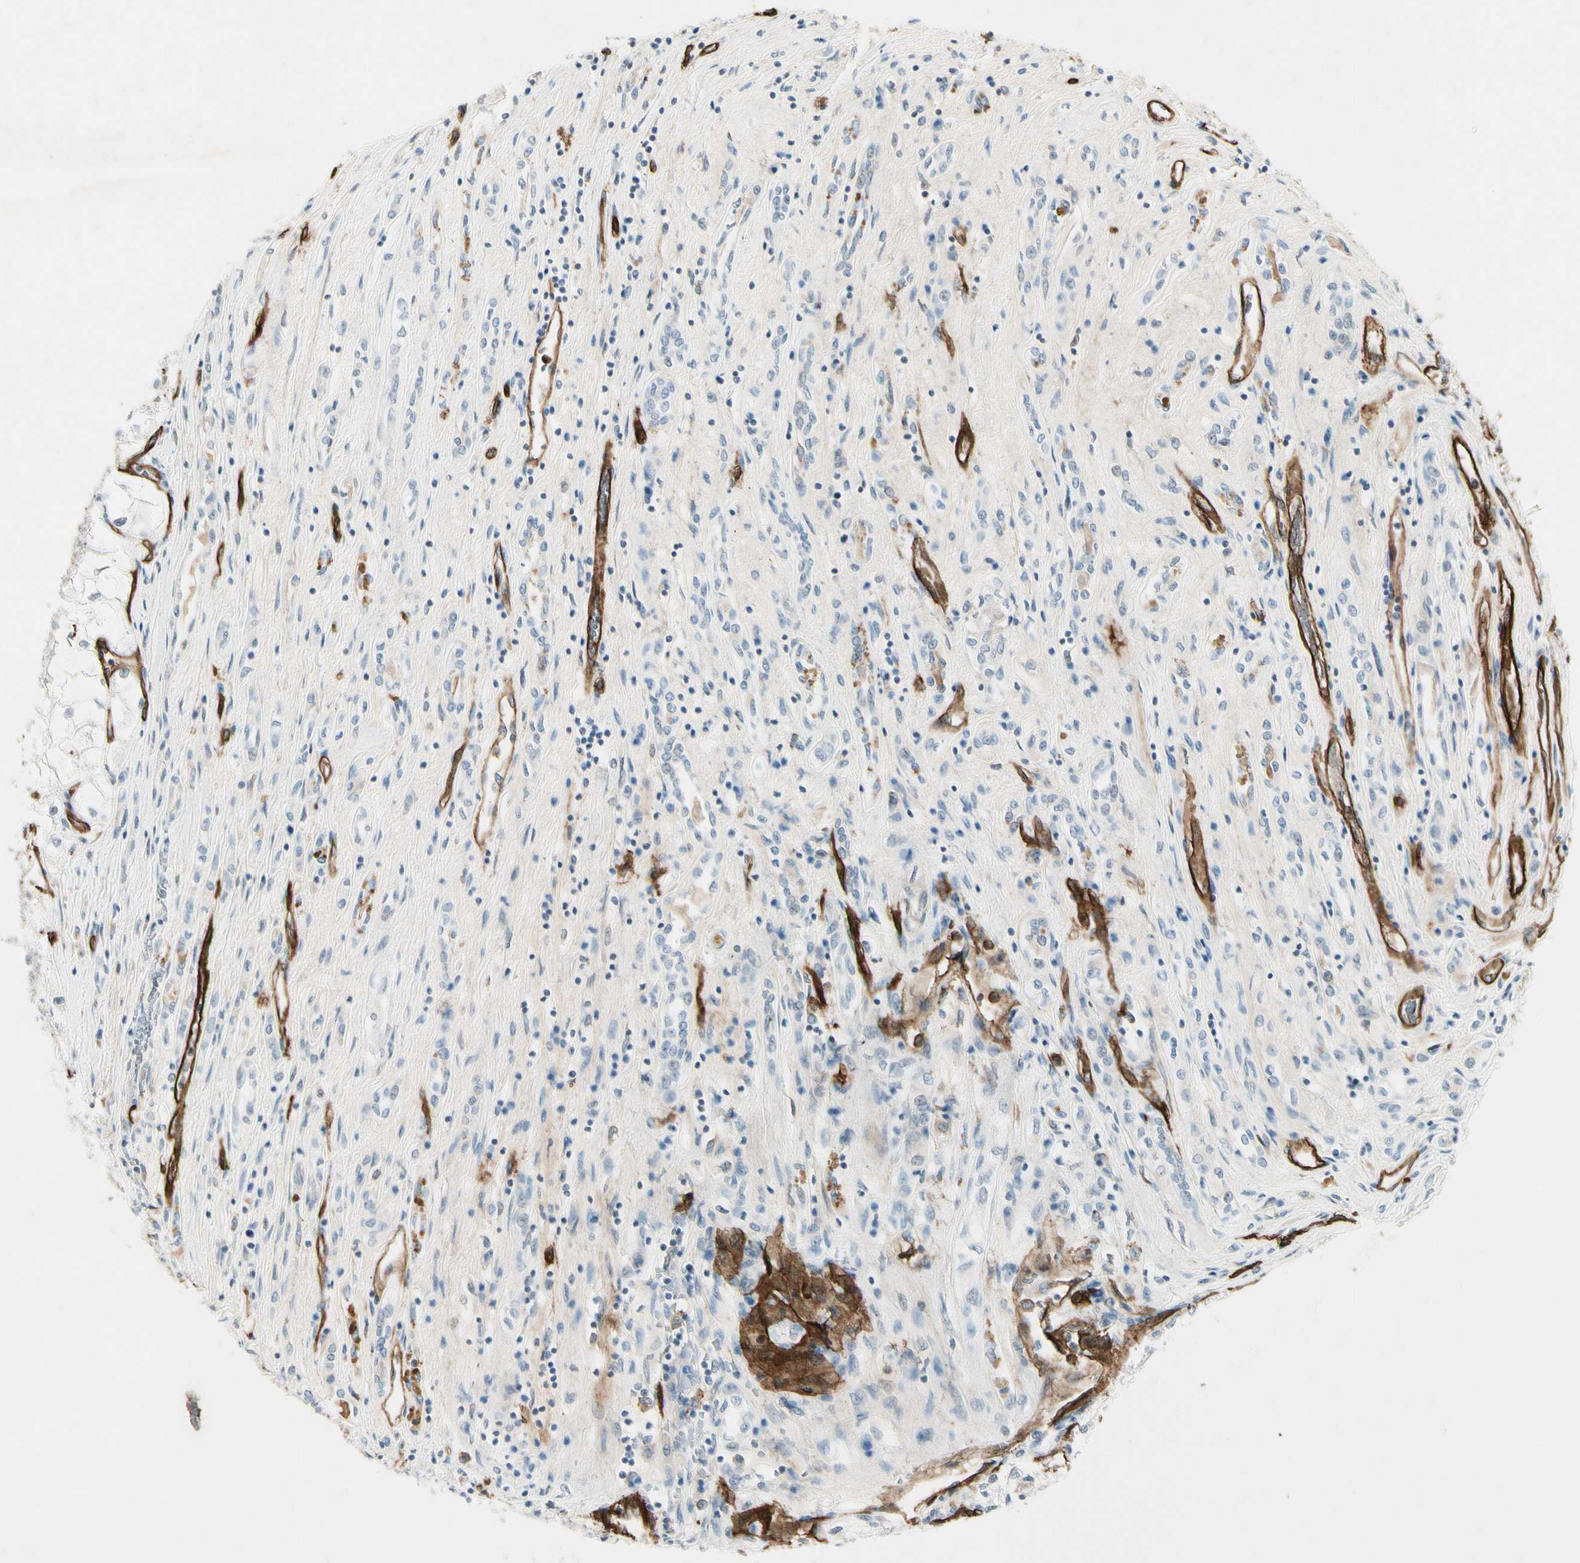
{"staining": {"intensity": "negative", "quantity": "none", "location": "none"}, "tissue": "renal cancer", "cell_type": "Tumor cells", "image_type": "cancer", "snomed": [{"axis": "morphology", "description": "Adenocarcinoma, NOS"}, {"axis": "topography", "description": "Kidney"}], "caption": "DAB (3,3'-diaminobenzidine) immunohistochemical staining of renal cancer (adenocarcinoma) exhibits no significant staining in tumor cells.", "gene": "CD93", "patient": {"sex": "female", "age": 70}}